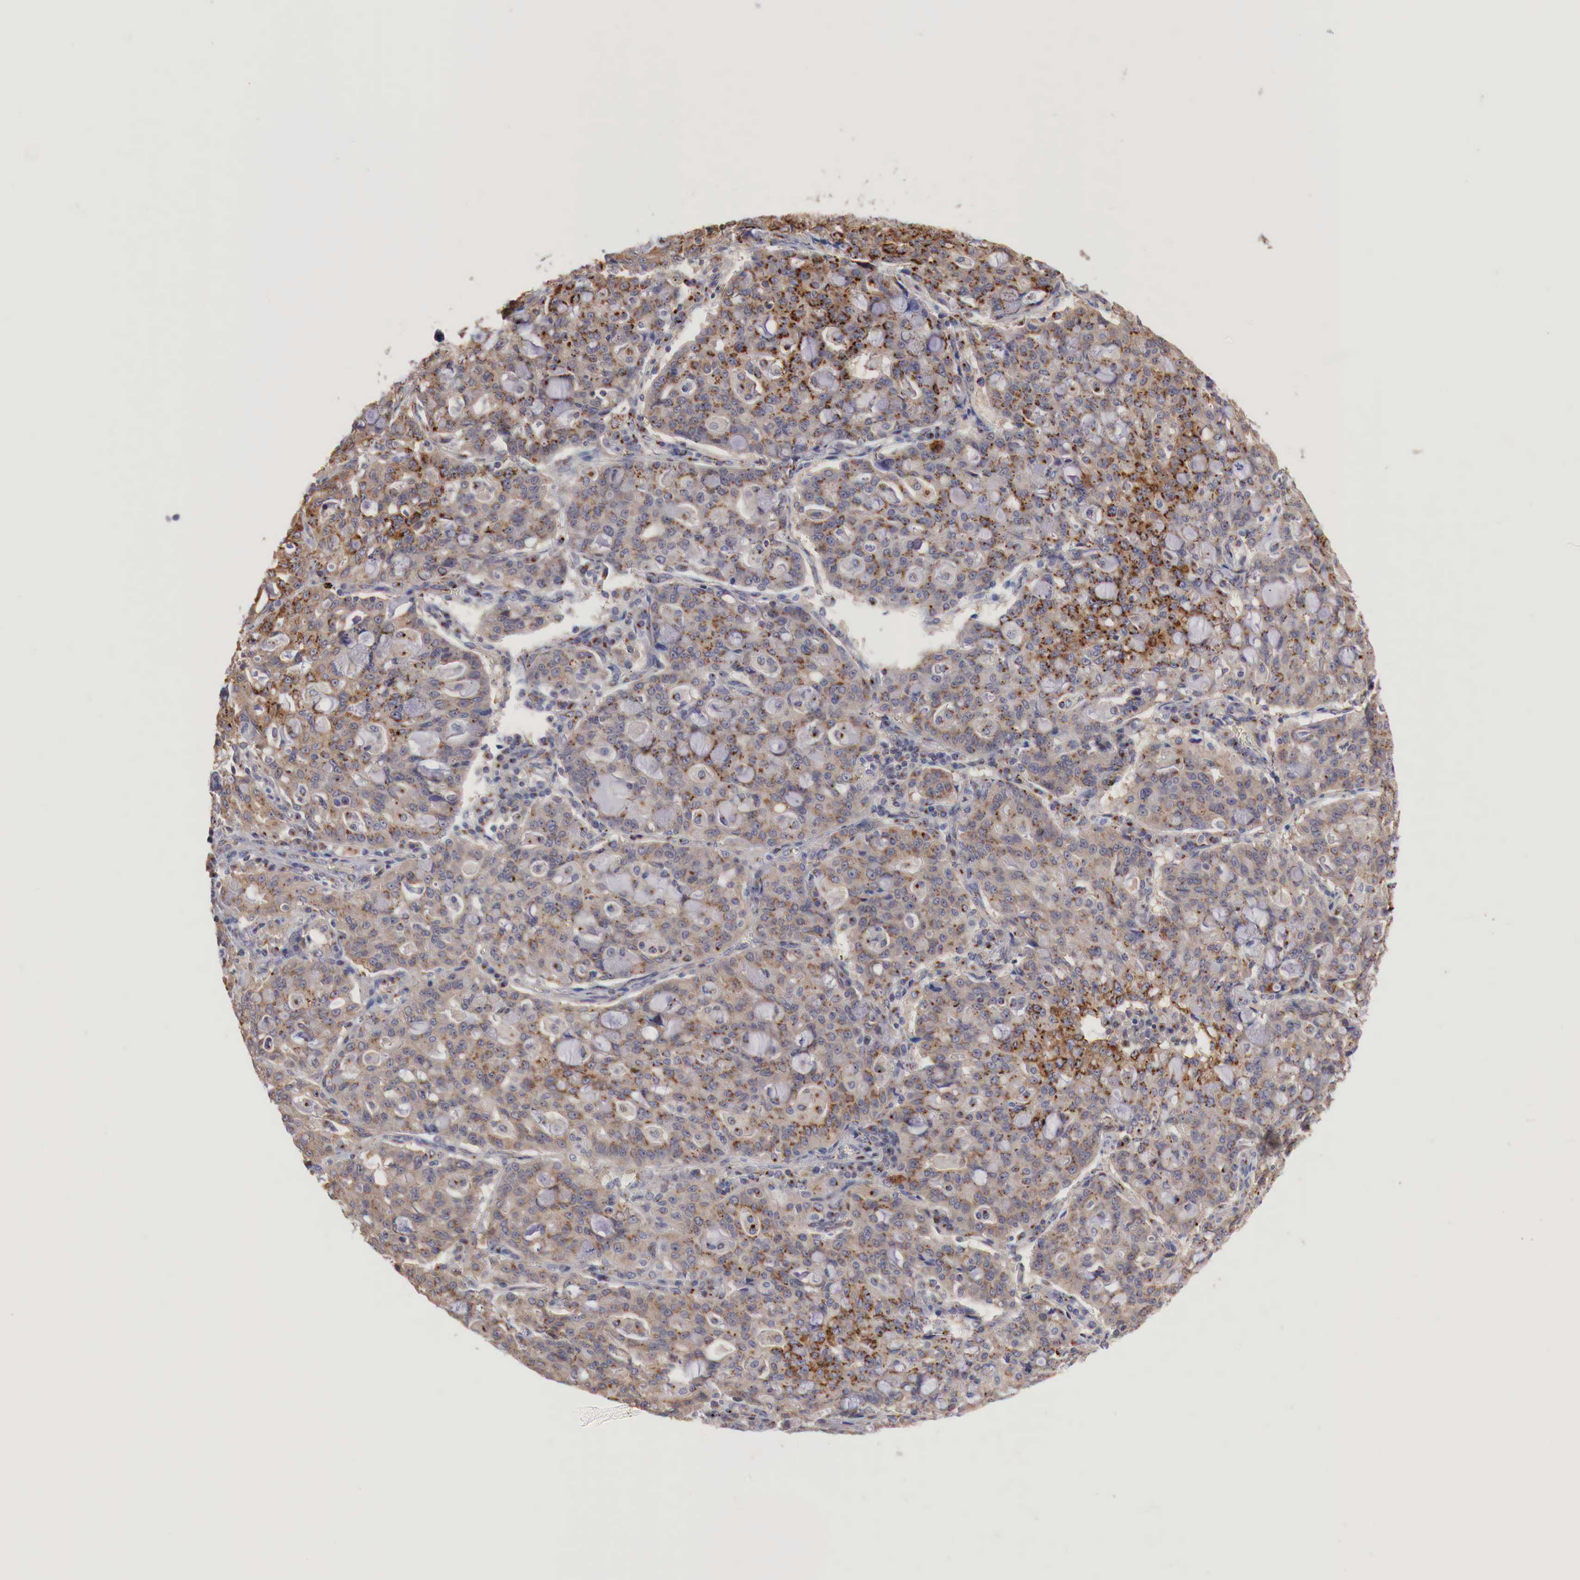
{"staining": {"intensity": "moderate", "quantity": ">75%", "location": "cytoplasmic/membranous"}, "tissue": "lung cancer", "cell_type": "Tumor cells", "image_type": "cancer", "snomed": [{"axis": "morphology", "description": "Adenocarcinoma, NOS"}, {"axis": "topography", "description": "Lung"}], "caption": "Adenocarcinoma (lung) stained with a protein marker exhibits moderate staining in tumor cells.", "gene": "SYAP1", "patient": {"sex": "female", "age": 44}}